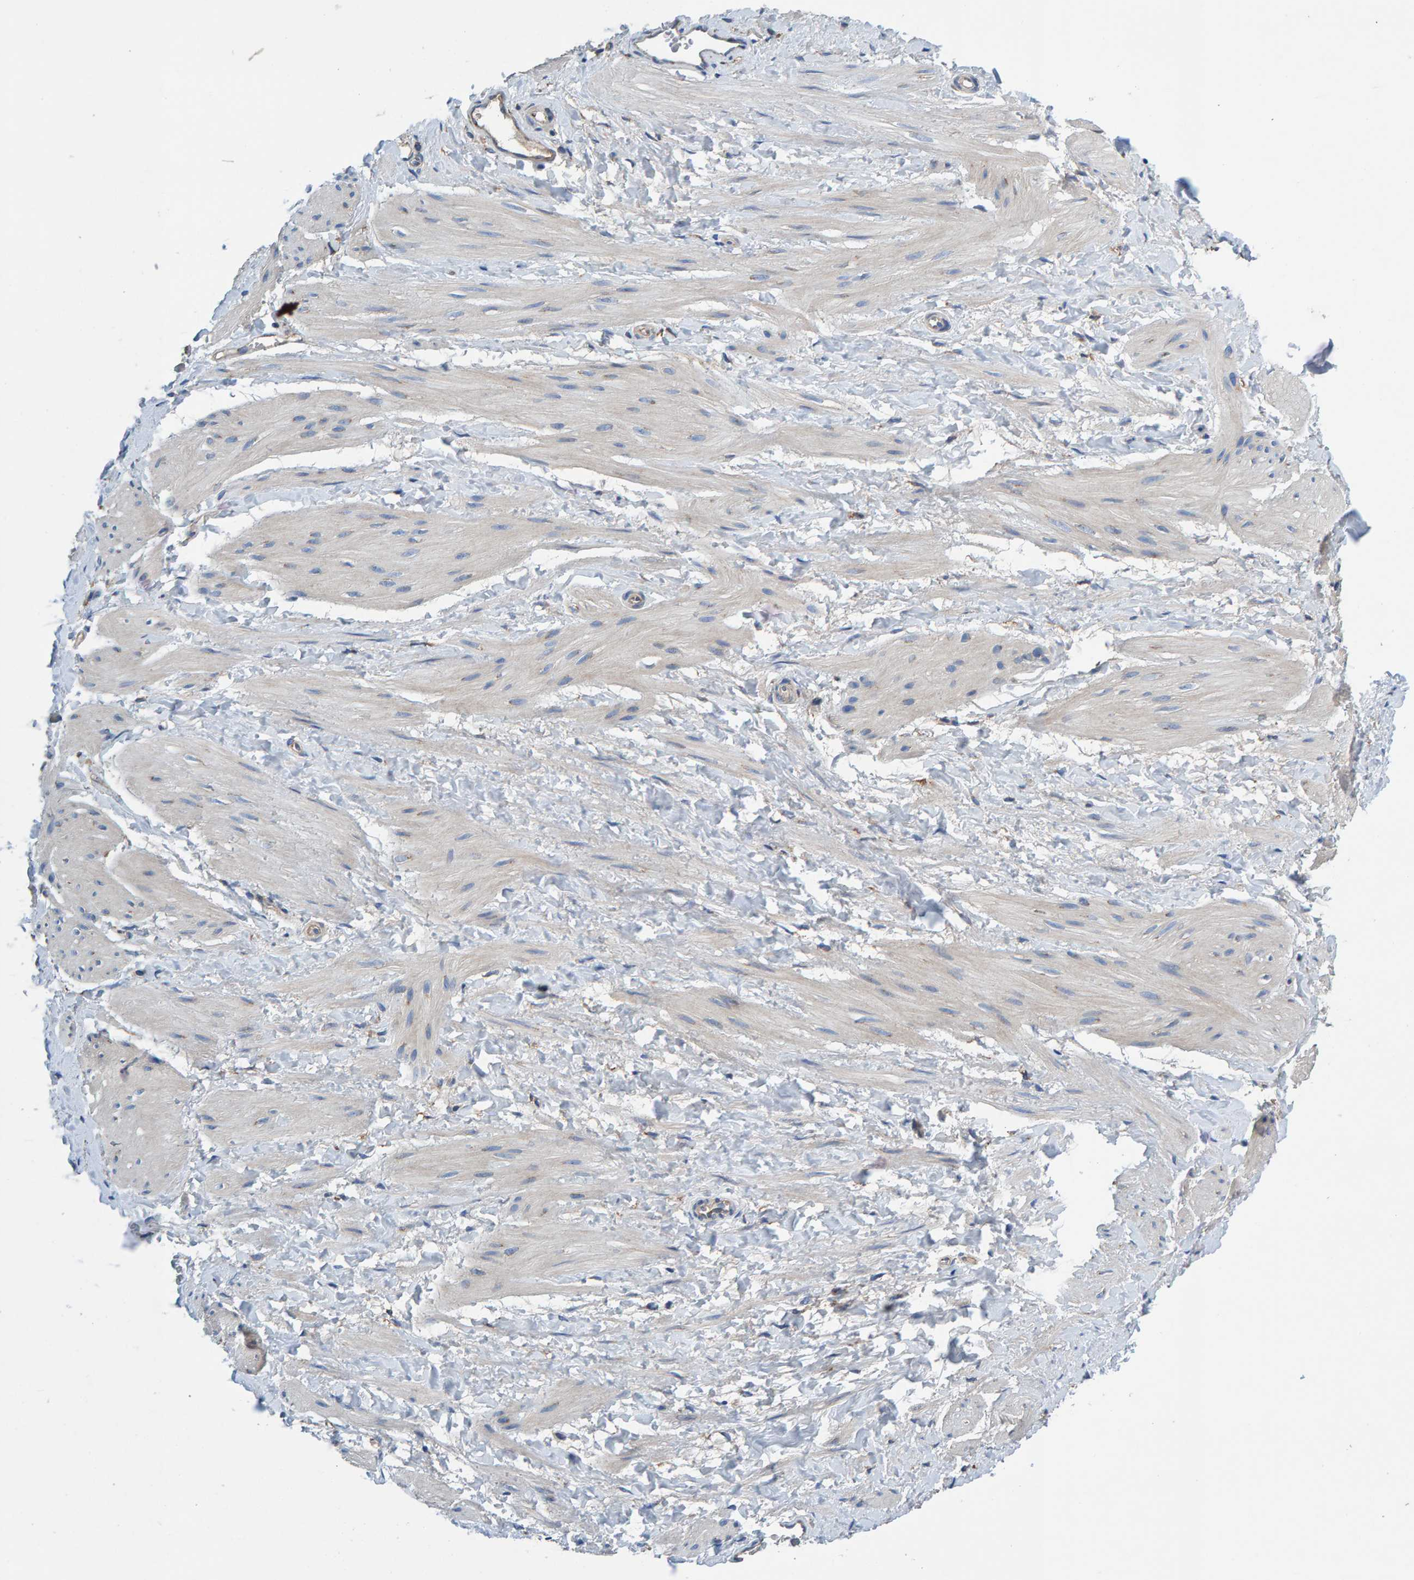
{"staining": {"intensity": "weak", "quantity": "<25%", "location": "cytoplasmic/membranous"}, "tissue": "smooth muscle", "cell_type": "Smooth muscle cells", "image_type": "normal", "snomed": [{"axis": "morphology", "description": "Normal tissue, NOS"}, {"axis": "topography", "description": "Smooth muscle"}], "caption": "IHC micrograph of normal human smooth muscle stained for a protein (brown), which displays no staining in smooth muscle cells. (Brightfield microscopy of DAB immunohistochemistry at high magnification).", "gene": "MKLN1", "patient": {"sex": "male", "age": 16}}